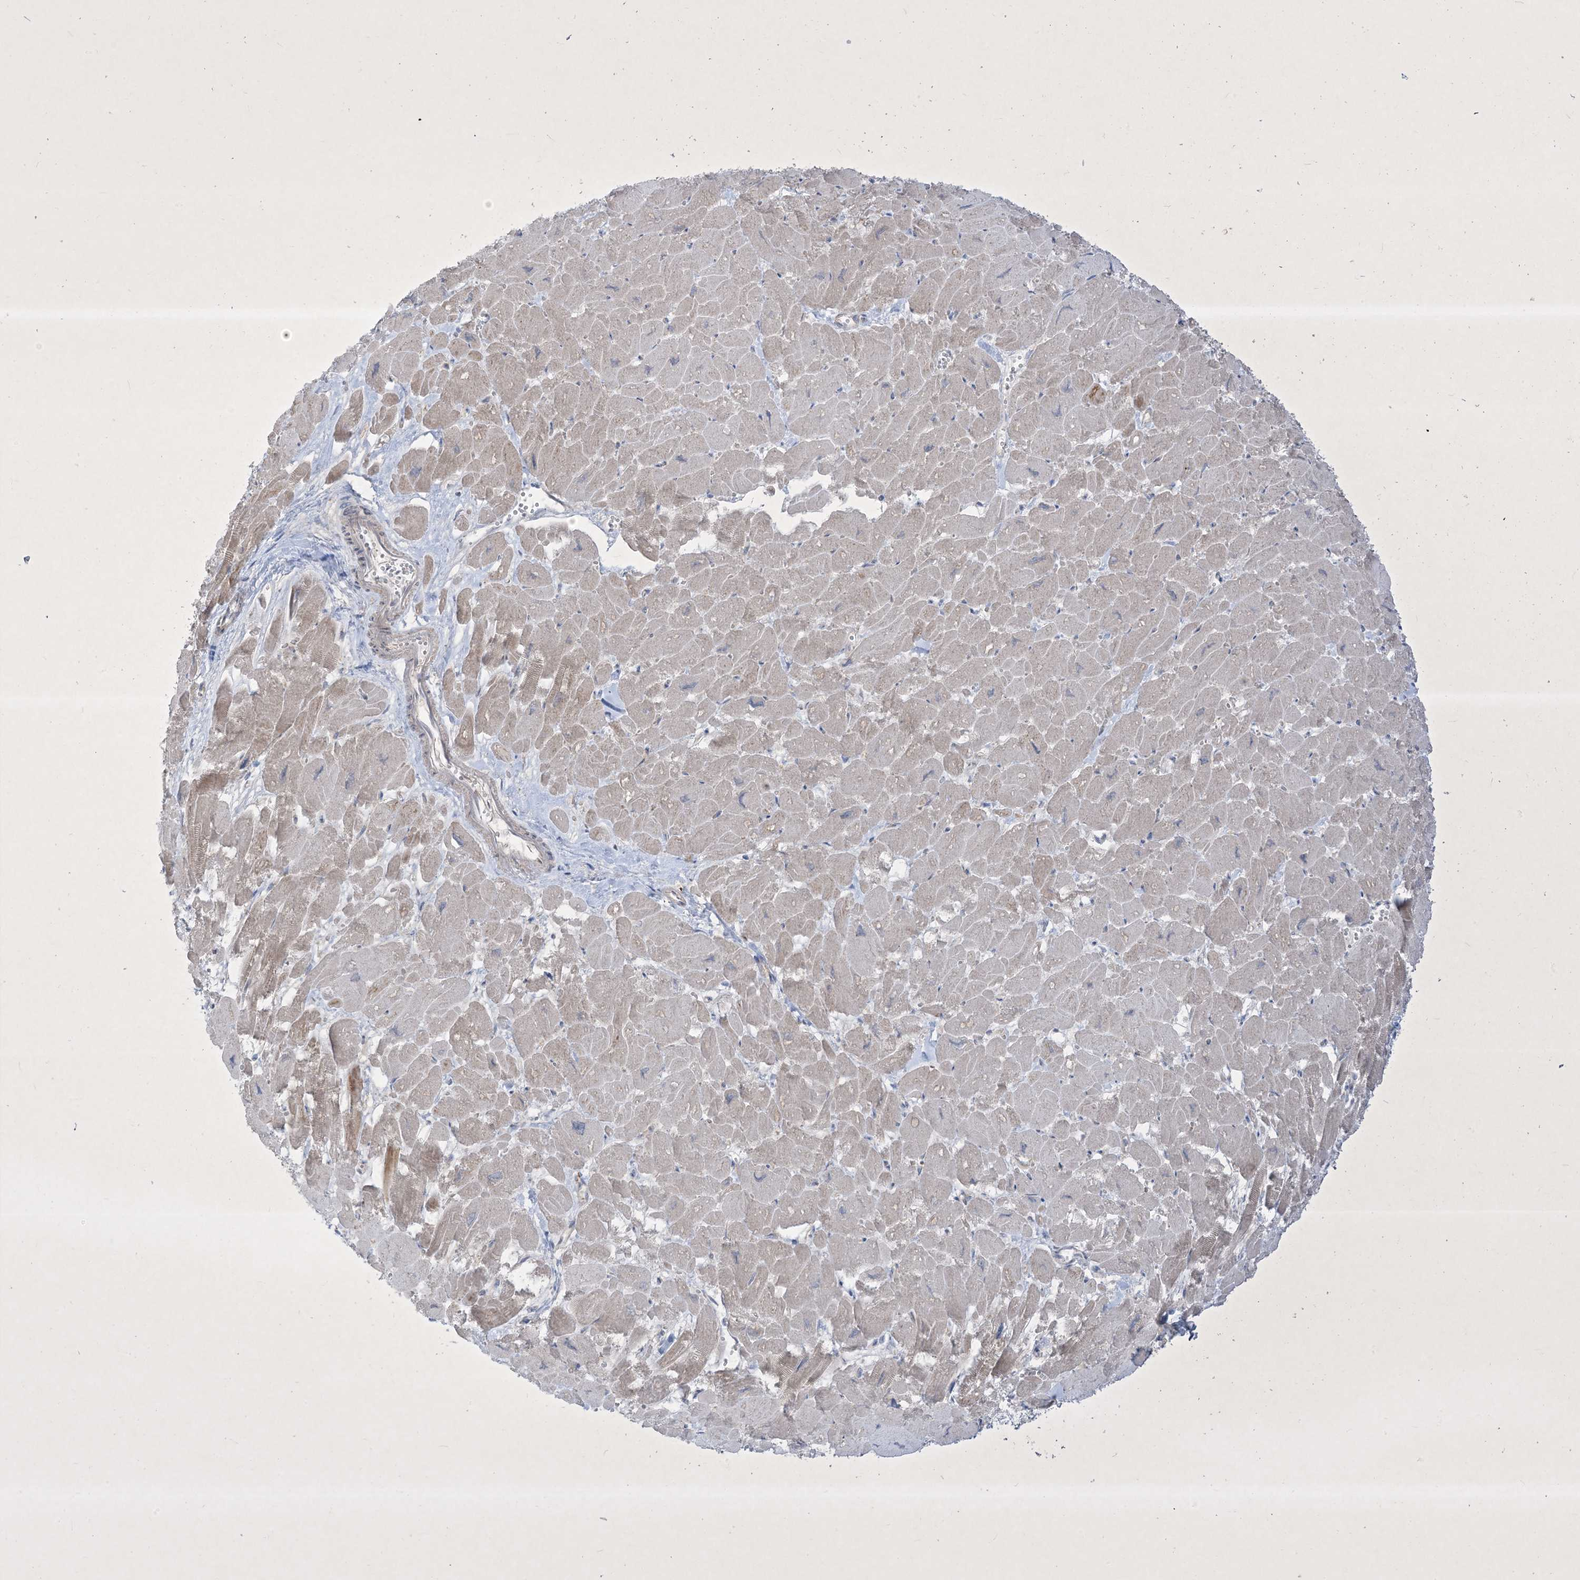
{"staining": {"intensity": "moderate", "quantity": "<25%", "location": "cytoplasmic/membranous"}, "tissue": "heart muscle", "cell_type": "Cardiomyocytes", "image_type": "normal", "snomed": [{"axis": "morphology", "description": "Normal tissue, NOS"}, {"axis": "topography", "description": "Heart"}], "caption": "Normal heart muscle reveals moderate cytoplasmic/membranous expression in about <25% of cardiomyocytes.", "gene": "PLEKHA3", "patient": {"sex": "male", "age": 54}}